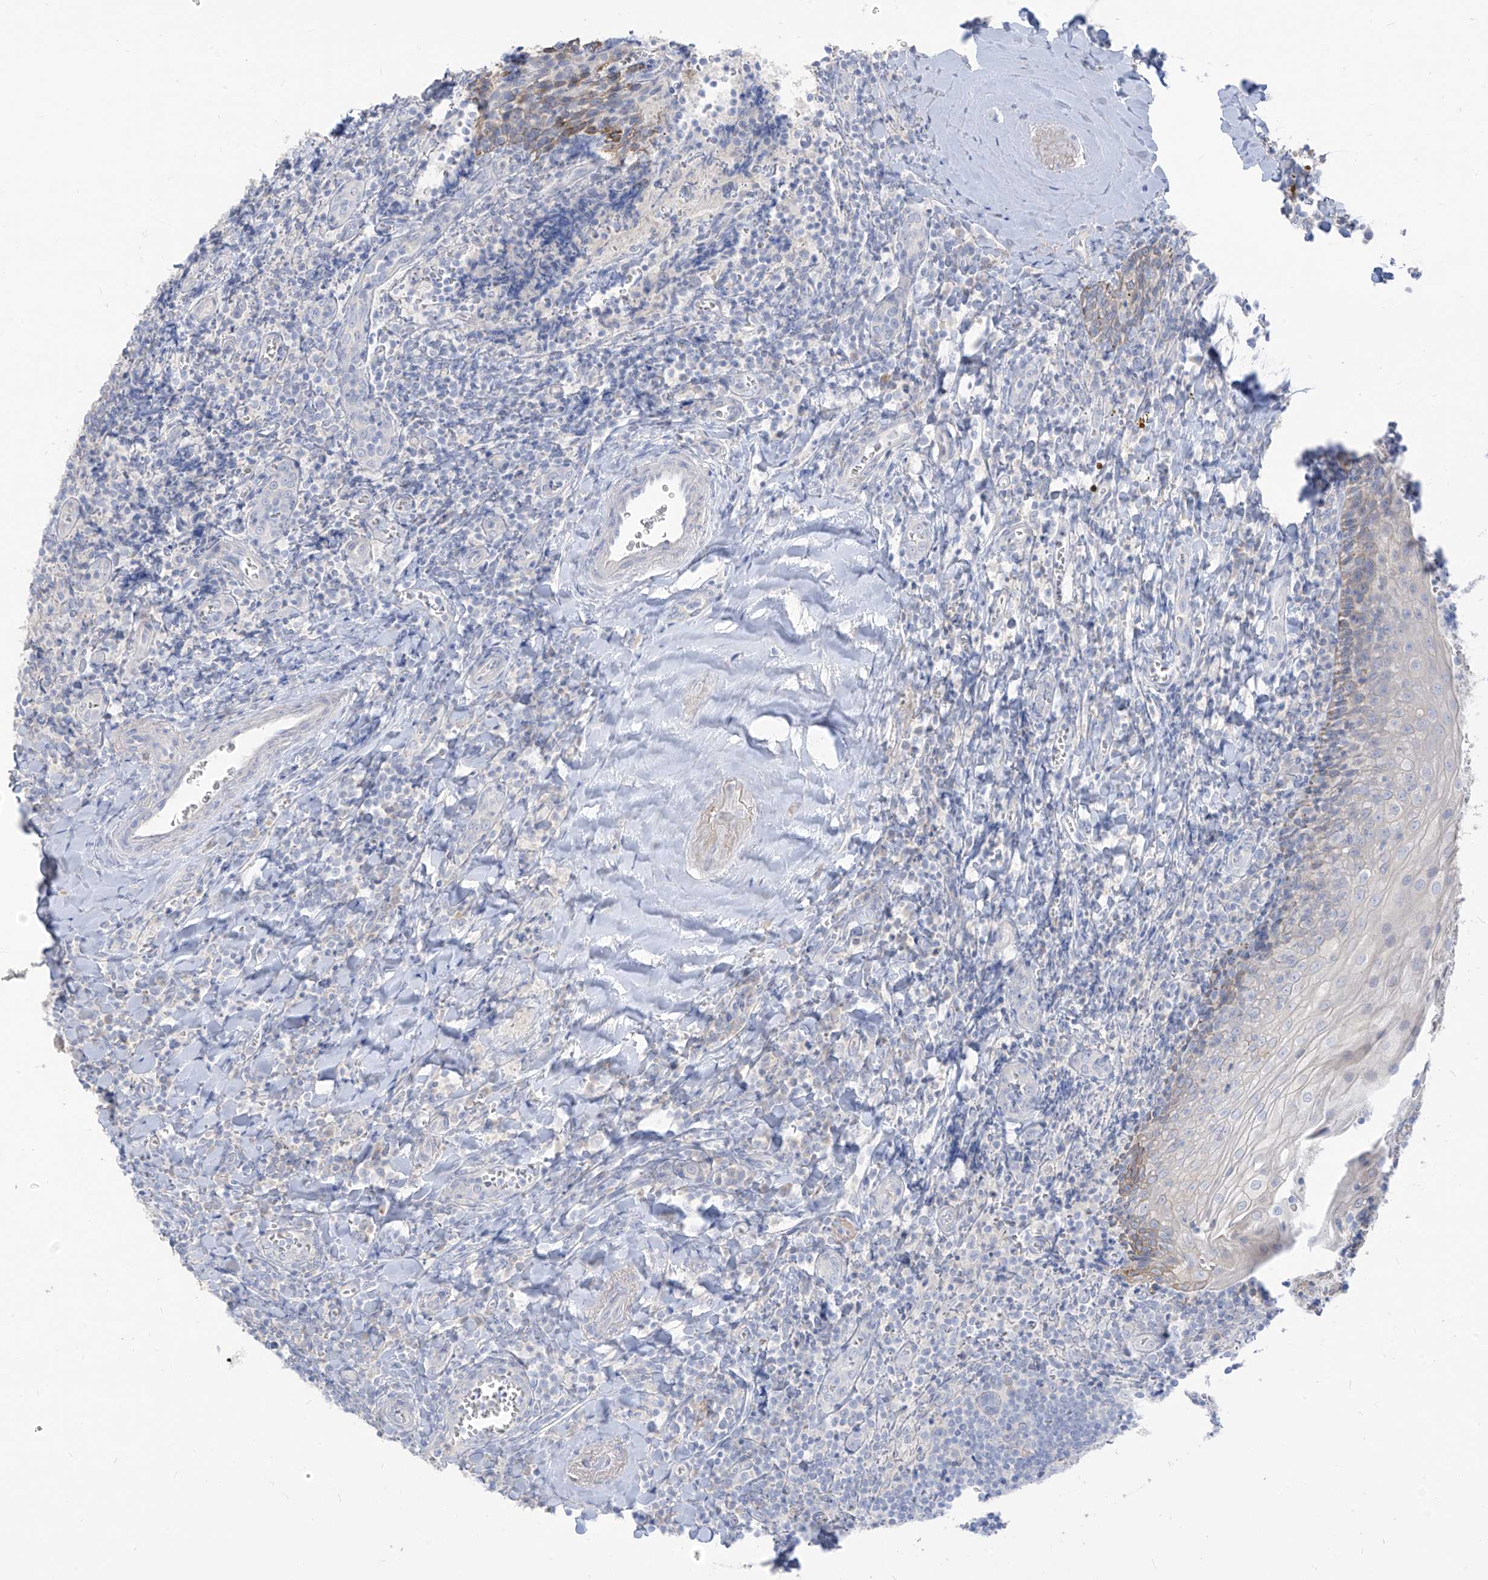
{"staining": {"intensity": "negative", "quantity": "none", "location": "none"}, "tissue": "tonsil", "cell_type": "Germinal center cells", "image_type": "normal", "snomed": [{"axis": "morphology", "description": "Normal tissue, NOS"}, {"axis": "topography", "description": "Tonsil"}], "caption": "Germinal center cells show no significant protein staining in normal tonsil. (DAB (3,3'-diaminobenzidine) IHC, high magnification).", "gene": "ARHGEF40", "patient": {"sex": "male", "age": 27}}